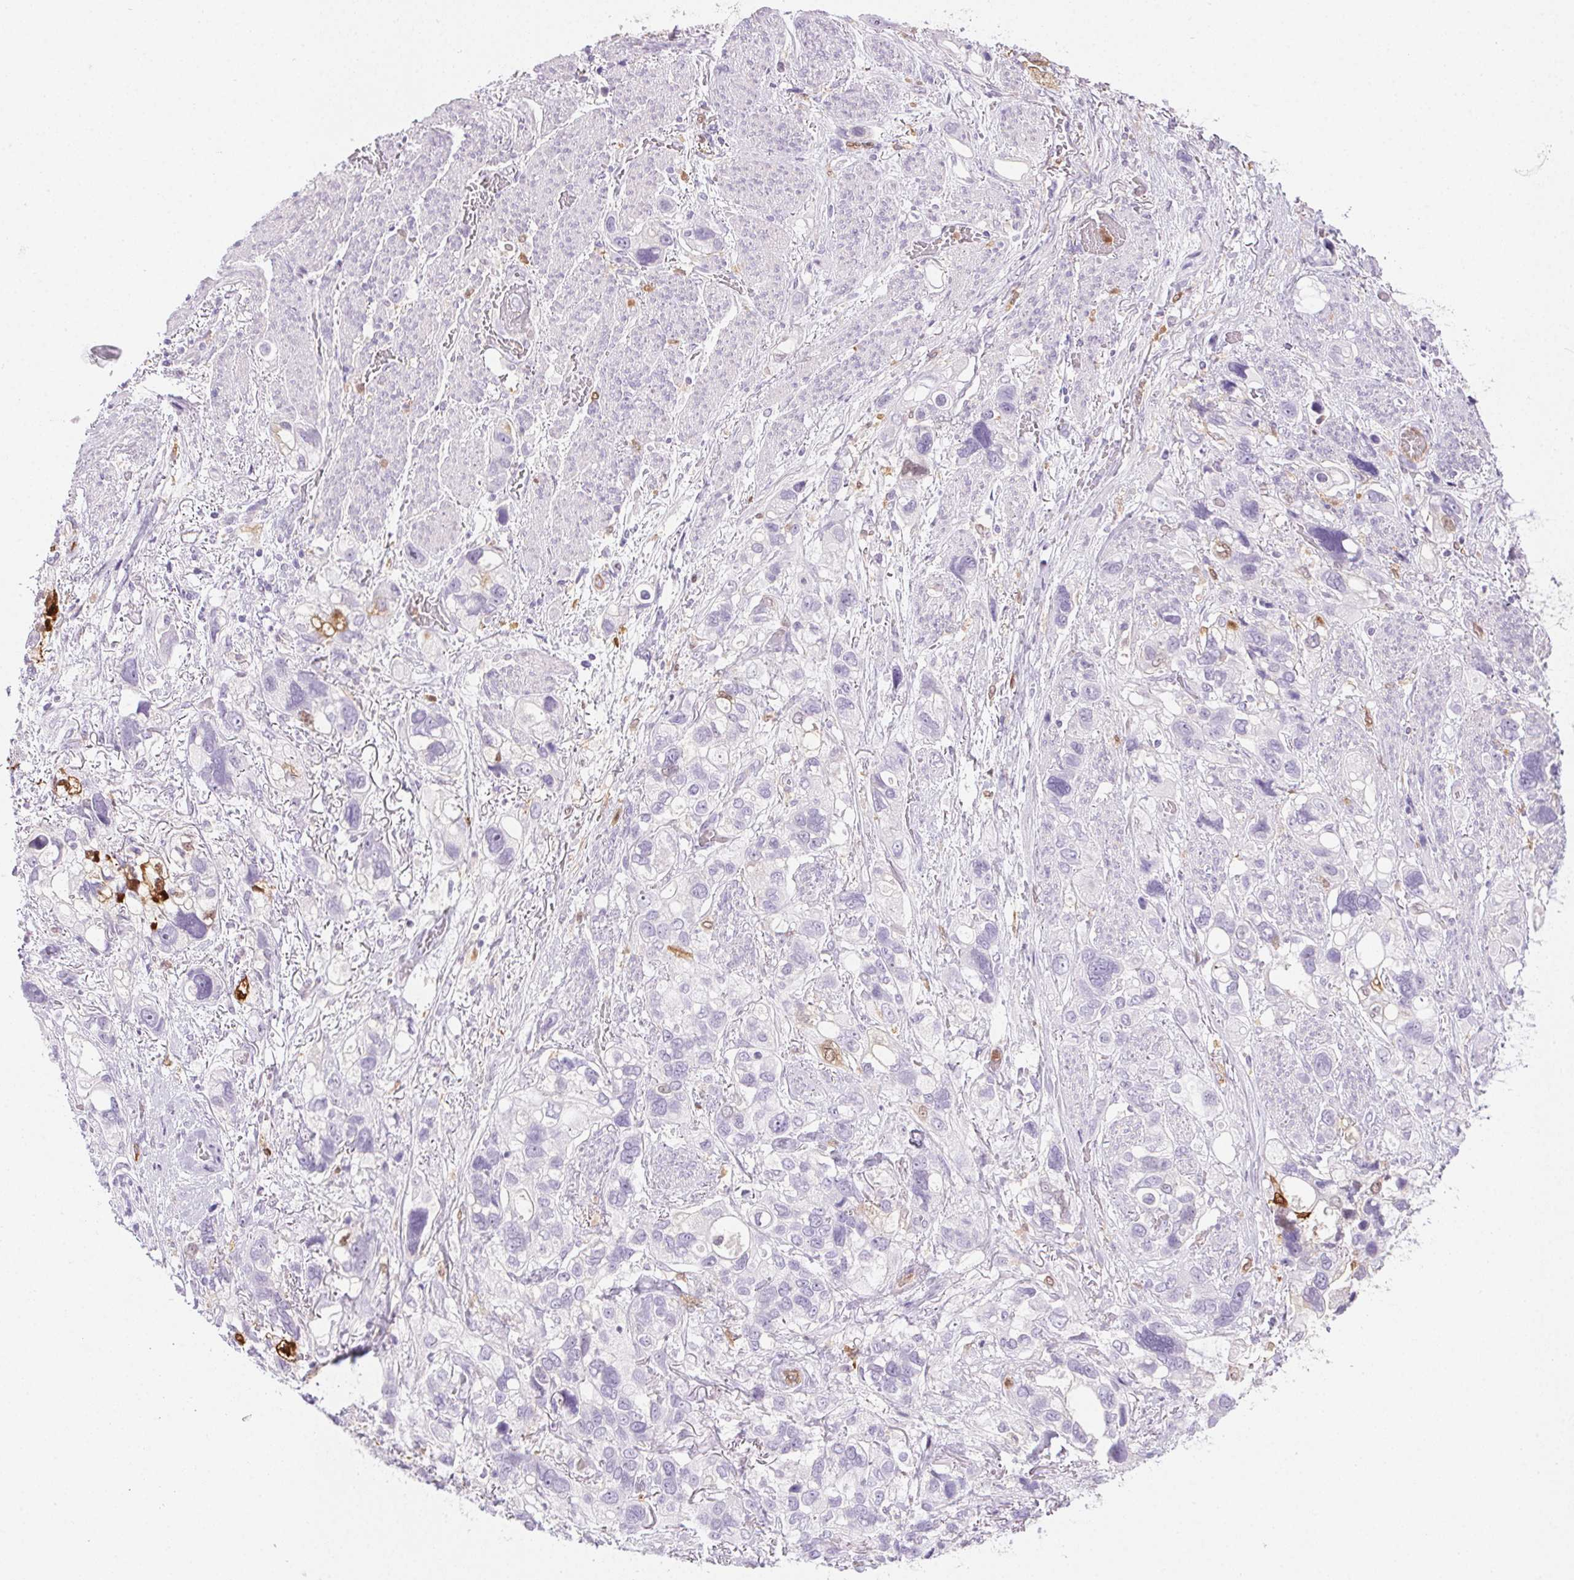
{"staining": {"intensity": "negative", "quantity": "none", "location": "none"}, "tissue": "stomach cancer", "cell_type": "Tumor cells", "image_type": "cancer", "snomed": [{"axis": "morphology", "description": "Adenocarcinoma, NOS"}, {"axis": "topography", "description": "Stomach, upper"}], "caption": "DAB immunohistochemical staining of human stomach cancer displays no significant expression in tumor cells.", "gene": "TMEM45A", "patient": {"sex": "female", "age": 81}}